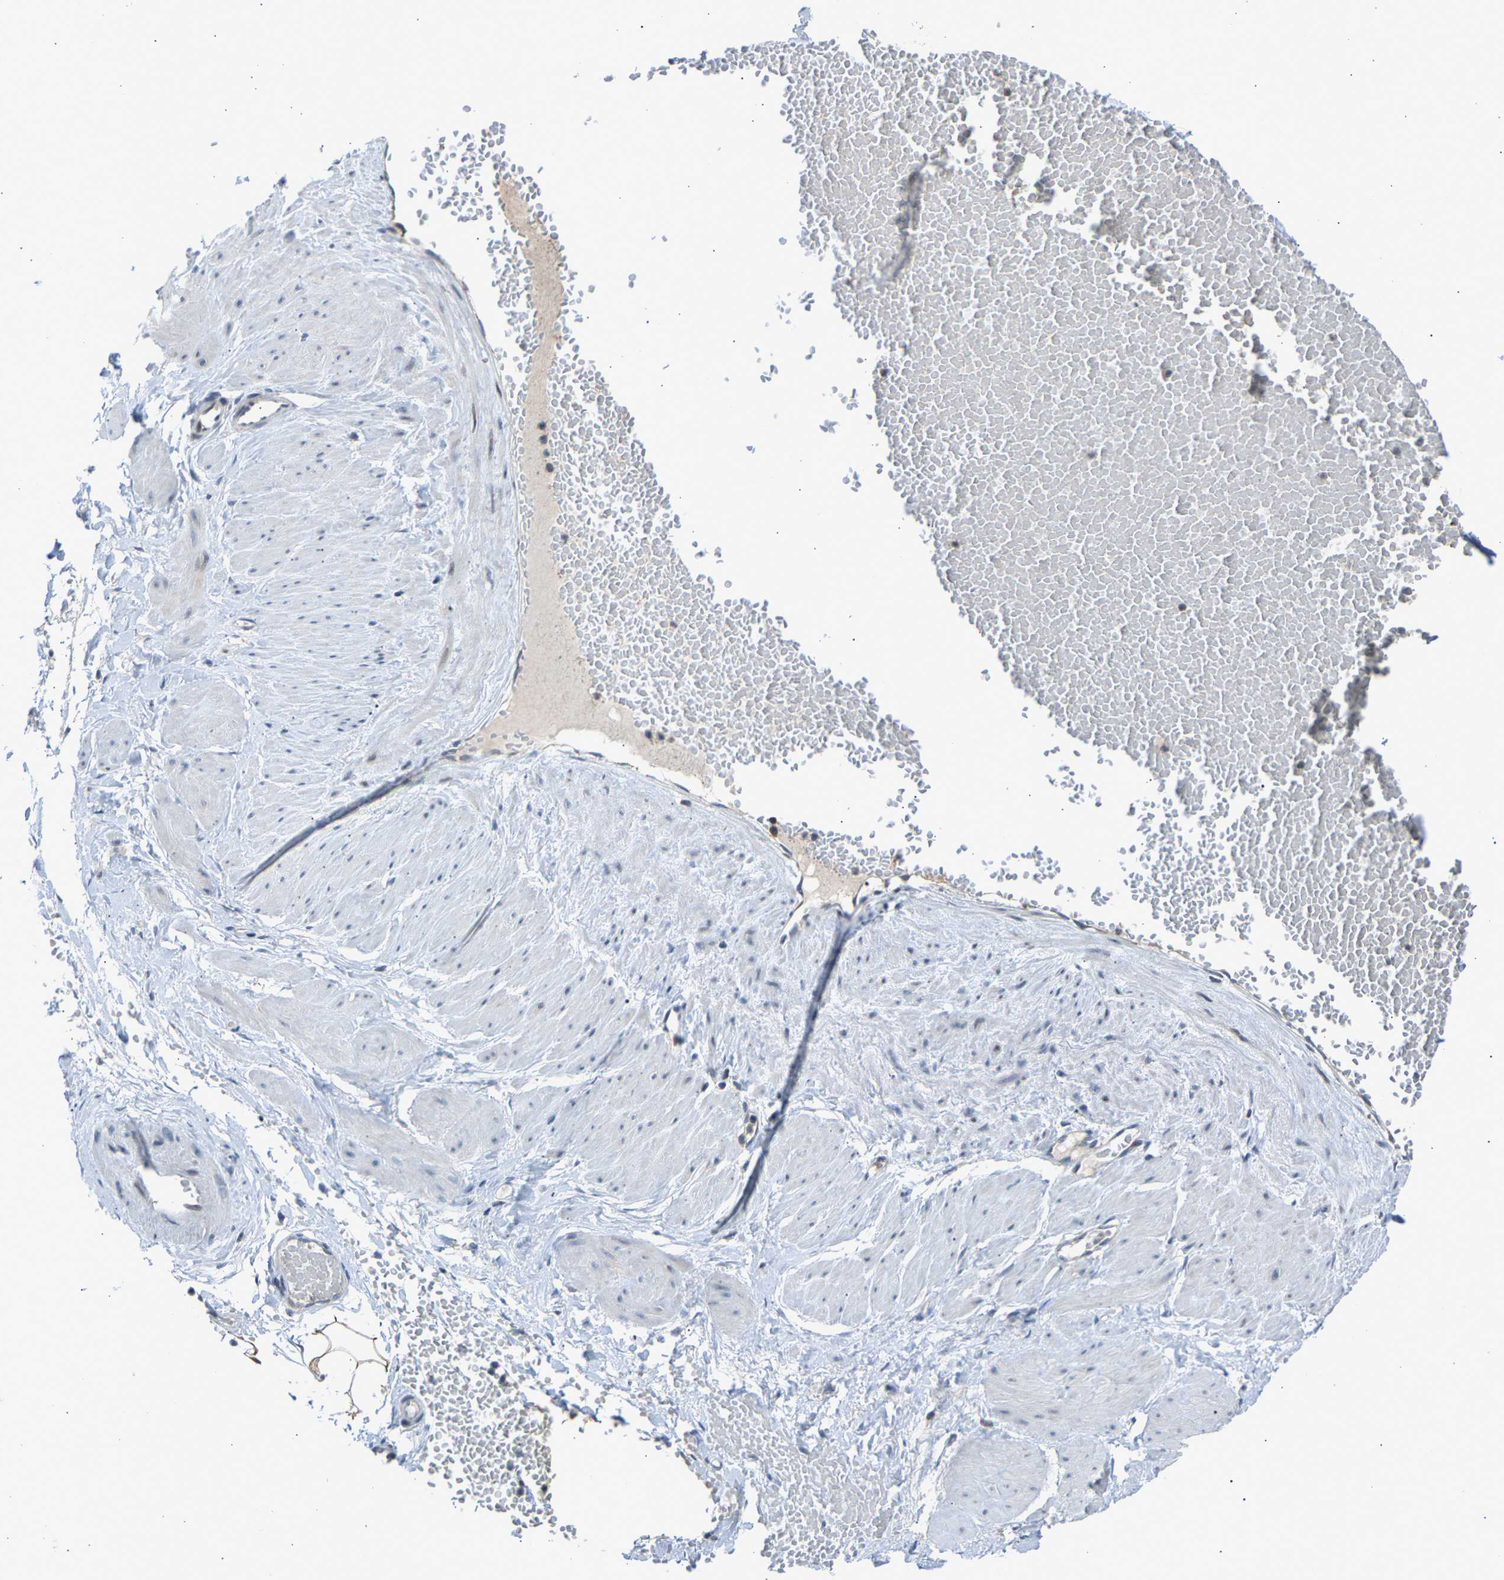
{"staining": {"intensity": "weak", "quantity": "25%-75%", "location": "cytoplasmic/membranous"}, "tissue": "adipose tissue", "cell_type": "Adipocytes", "image_type": "normal", "snomed": [{"axis": "morphology", "description": "Normal tissue, NOS"}, {"axis": "topography", "description": "Soft tissue"}], "caption": "Unremarkable adipose tissue displays weak cytoplasmic/membranous expression in about 25%-75% of adipocytes, visualized by immunohistochemistry. The staining was performed using DAB to visualize the protein expression in brown, while the nuclei were stained in blue with hematoxylin (Magnification: 20x).", "gene": "SLIRP", "patient": {"sex": "male", "age": 72}}